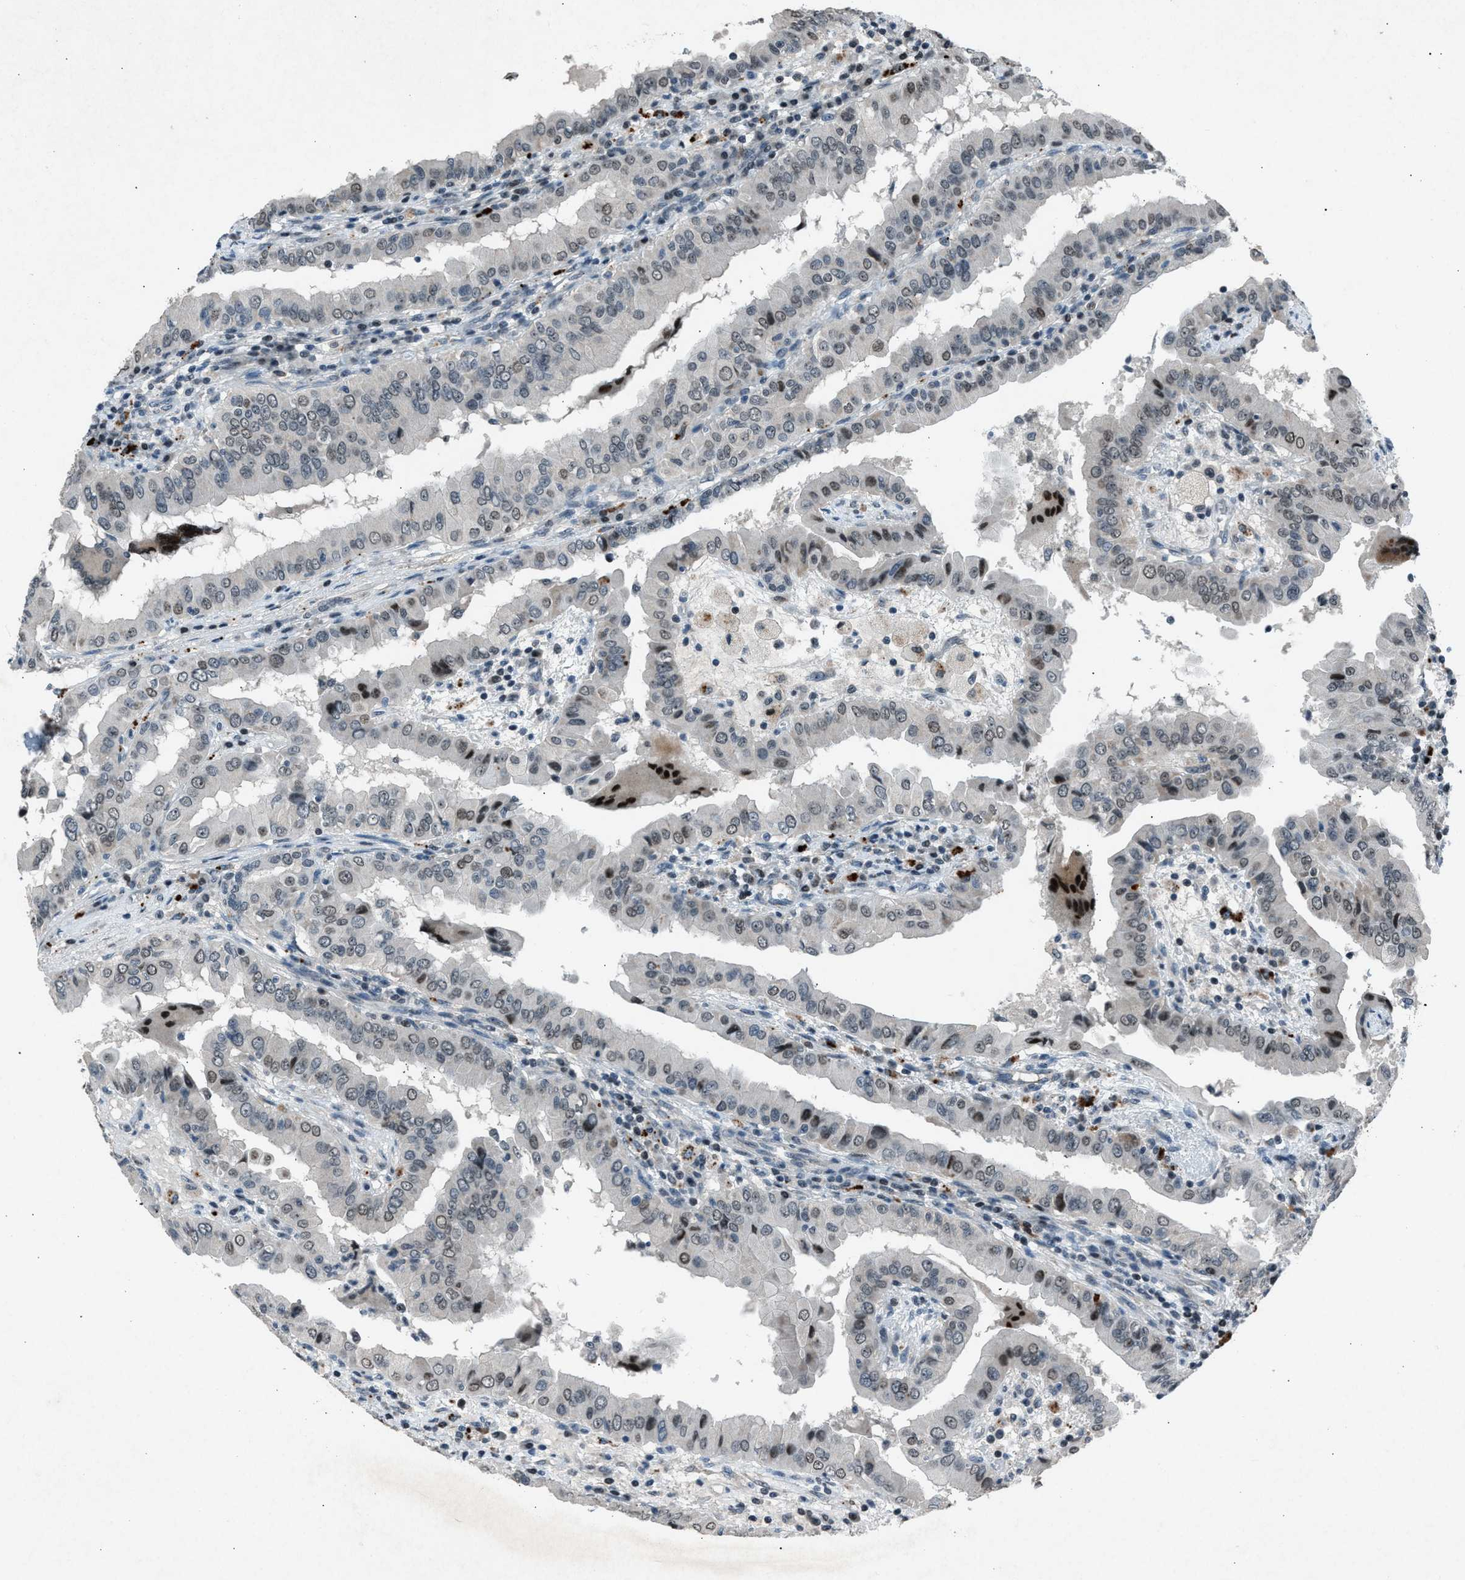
{"staining": {"intensity": "weak", "quantity": "25%-75%", "location": "nuclear"}, "tissue": "thyroid cancer", "cell_type": "Tumor cells", "image_type": "cancer", "snomed": [{"axis": "morphology", "description": "Papillary adenocarcinoma, NOS"}, {"axis": "topography", "description": "Thyroid gland"}], "caption": "The immunohistochemical stain highlights weak nuclear positivity in tumor cells of papillary adenocarcinoma (thyroid) tissue. (DAB IHC with brightfield microscopy, high magnification).", "gene": "ADCY1", "patient": {"sex": "male", "age": 33}}